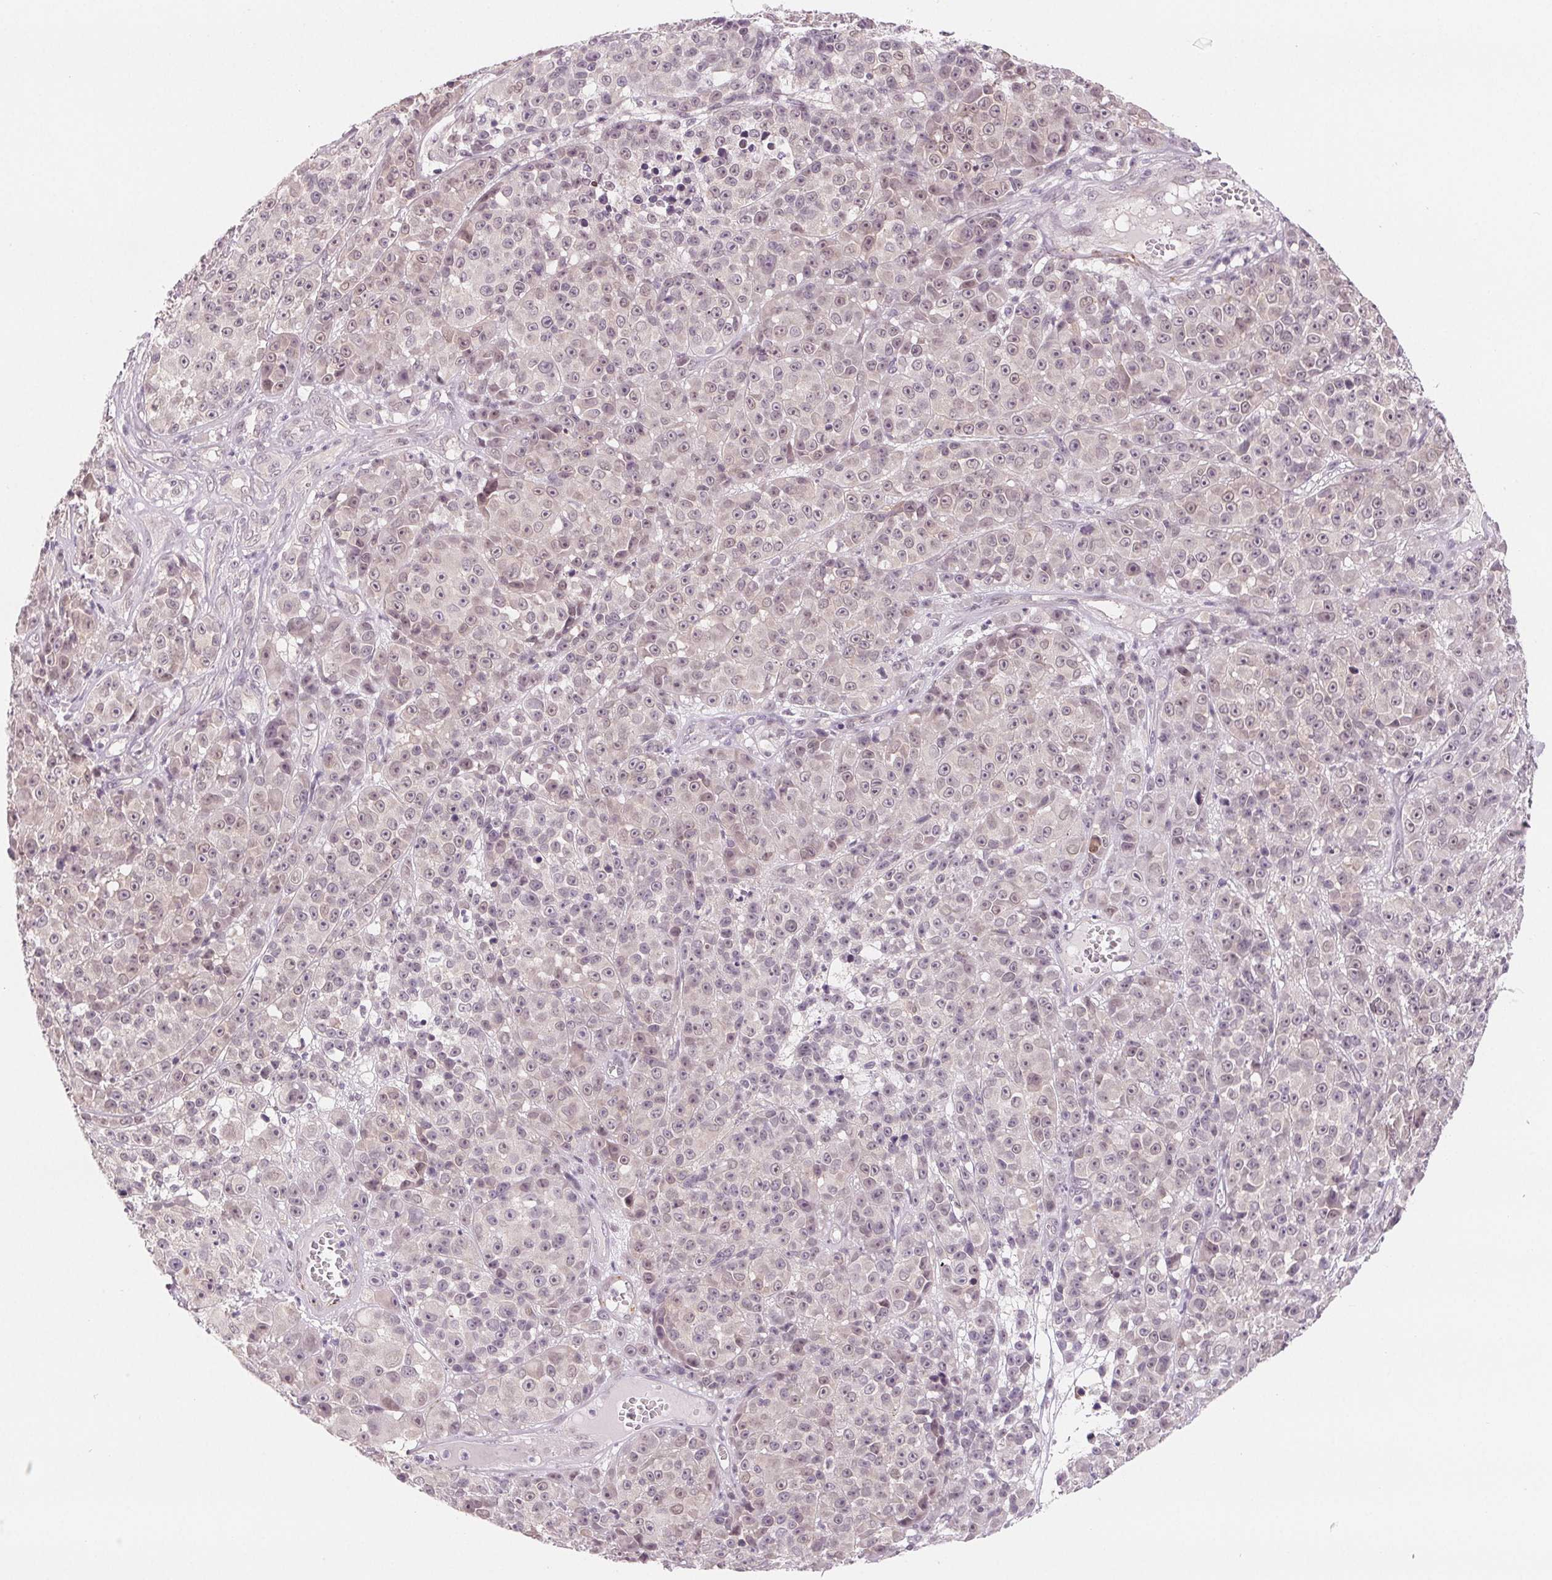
{"staining": {"intensity": "negative", "quantity": "none", "location": "none"}, "tissue": "melanoma", "cell_type": "Tumor cells", "image_type": "cancer", "snomed": [{"axis": "morphology", "description": "Malignant melanoma, NOS"}, {"axis": "topography", "description": "Skin"}, {"axis": "topography", "description": "Skin of back"}], "caption": "Tumor cells show no significant protein positivity in melanoma.", "gene": "CFC1", "patient": {"sex": "male", "age": 91}}